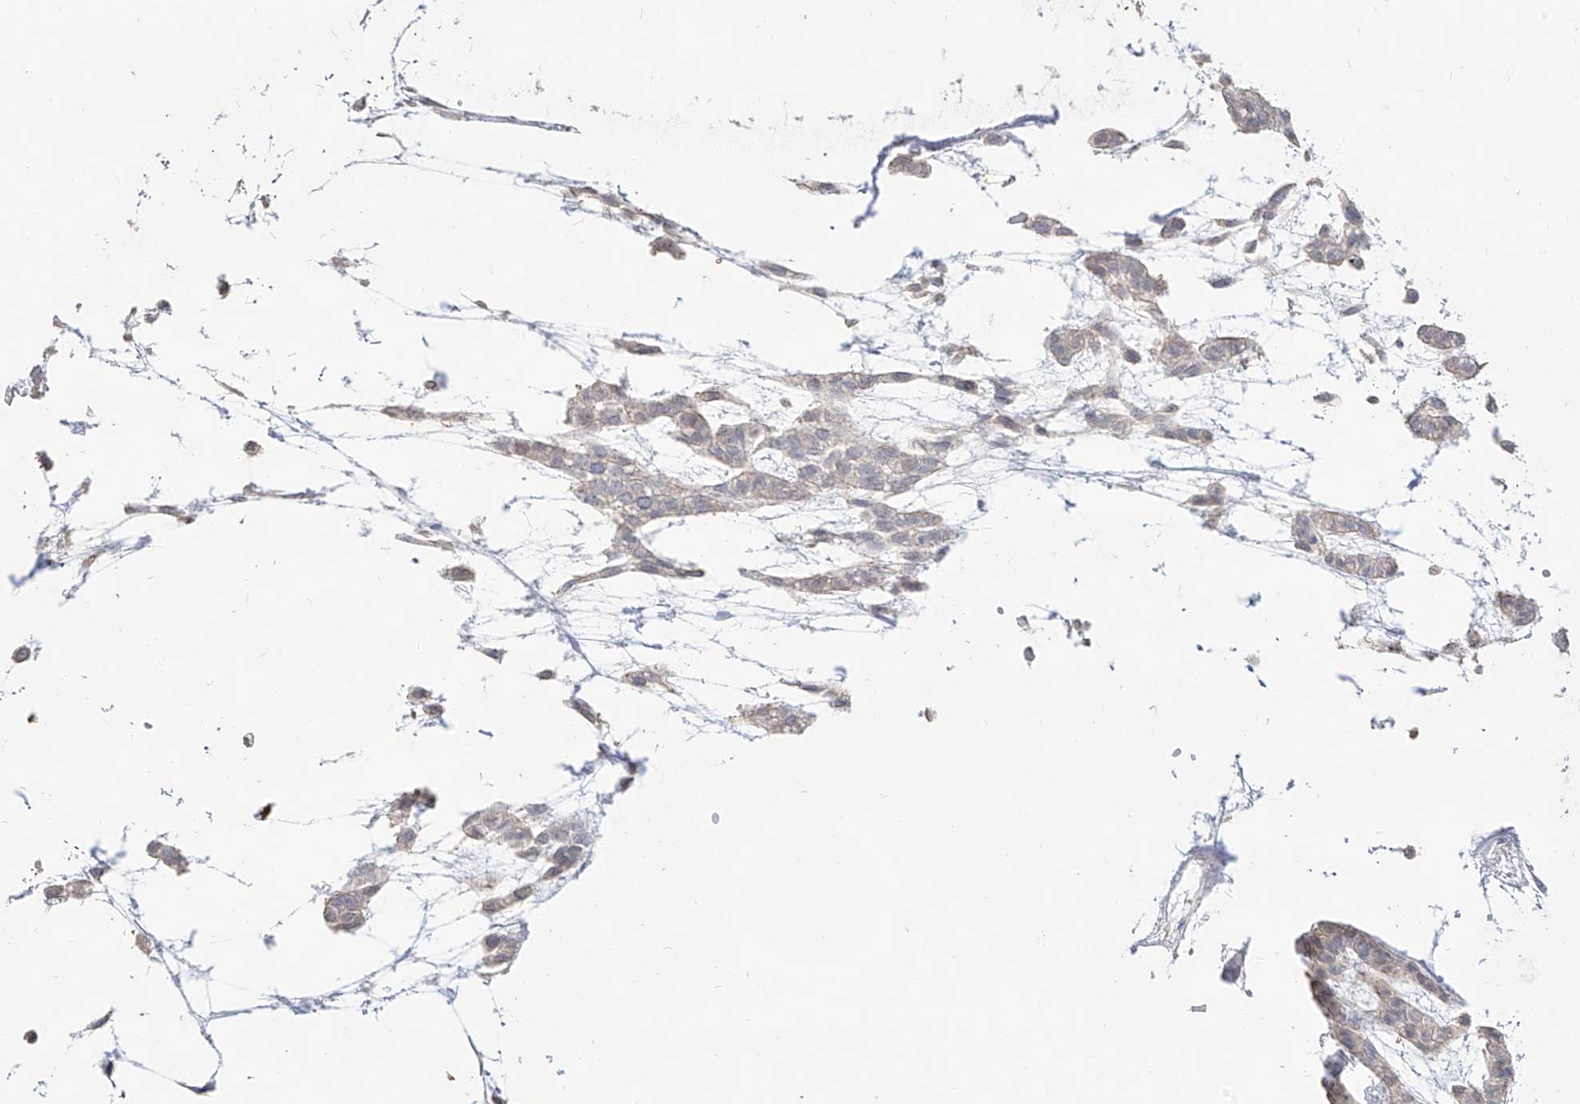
{"staining": {"intensity": "negative", "quantity": "none", "location": "none"}, "tissue": "head and neck cancer", "cell_type": "Tumor cells", "image_type": "cancer", "snomed": [{"axis": "morphology", "description": "Adenocarcinoma, NOS"}, {"axis": "morphology", "description": "Adenoma, NOS"}, {"axis": "topography", "description": "Head-Neck"}], "caption": "Micrograph shows no protein positivity in tumor cells of head and neck adenocarcinoma tissue.", "gene": "ZNF227", "patient": {"sex": "female", "age": 55}}